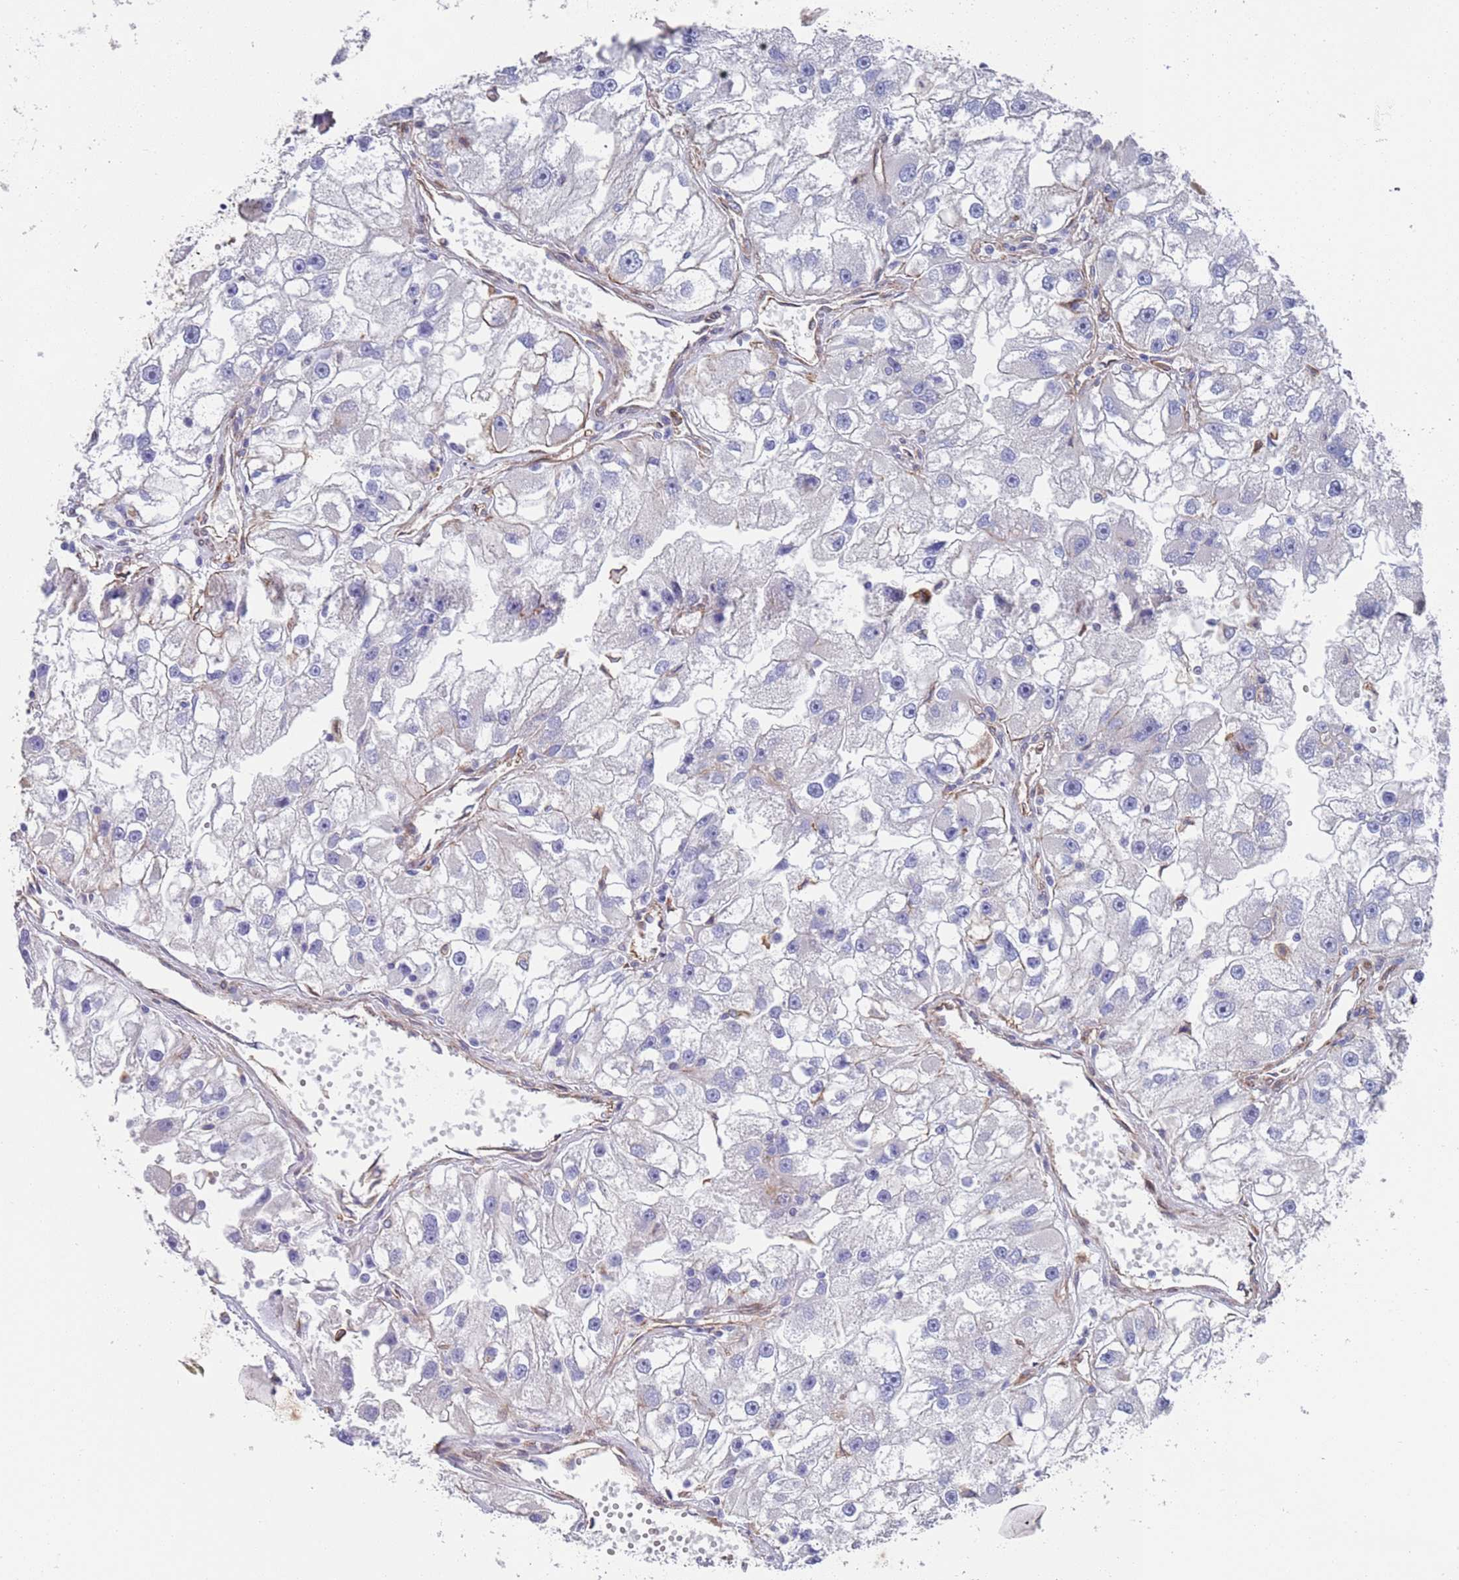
{"staining": {"intensity": "negative", "quantity": "none", "location": "none"}, "tissue": "renal cancer", "cell_type": "Tumor cells", "image_type": "cancer", "snomed": [{"axis": "morphology", "description": "Adenocarcinoma, NOS"}, {"axis": "topography", "description": "Kidney"}], "caption": "Immunohistochemical staining of renal cancer (adenocarcinoma) shows no significant staining in tumor cells.", "gene": "JAKMIP2", "patient": {"sex": "male", "age": 63}}